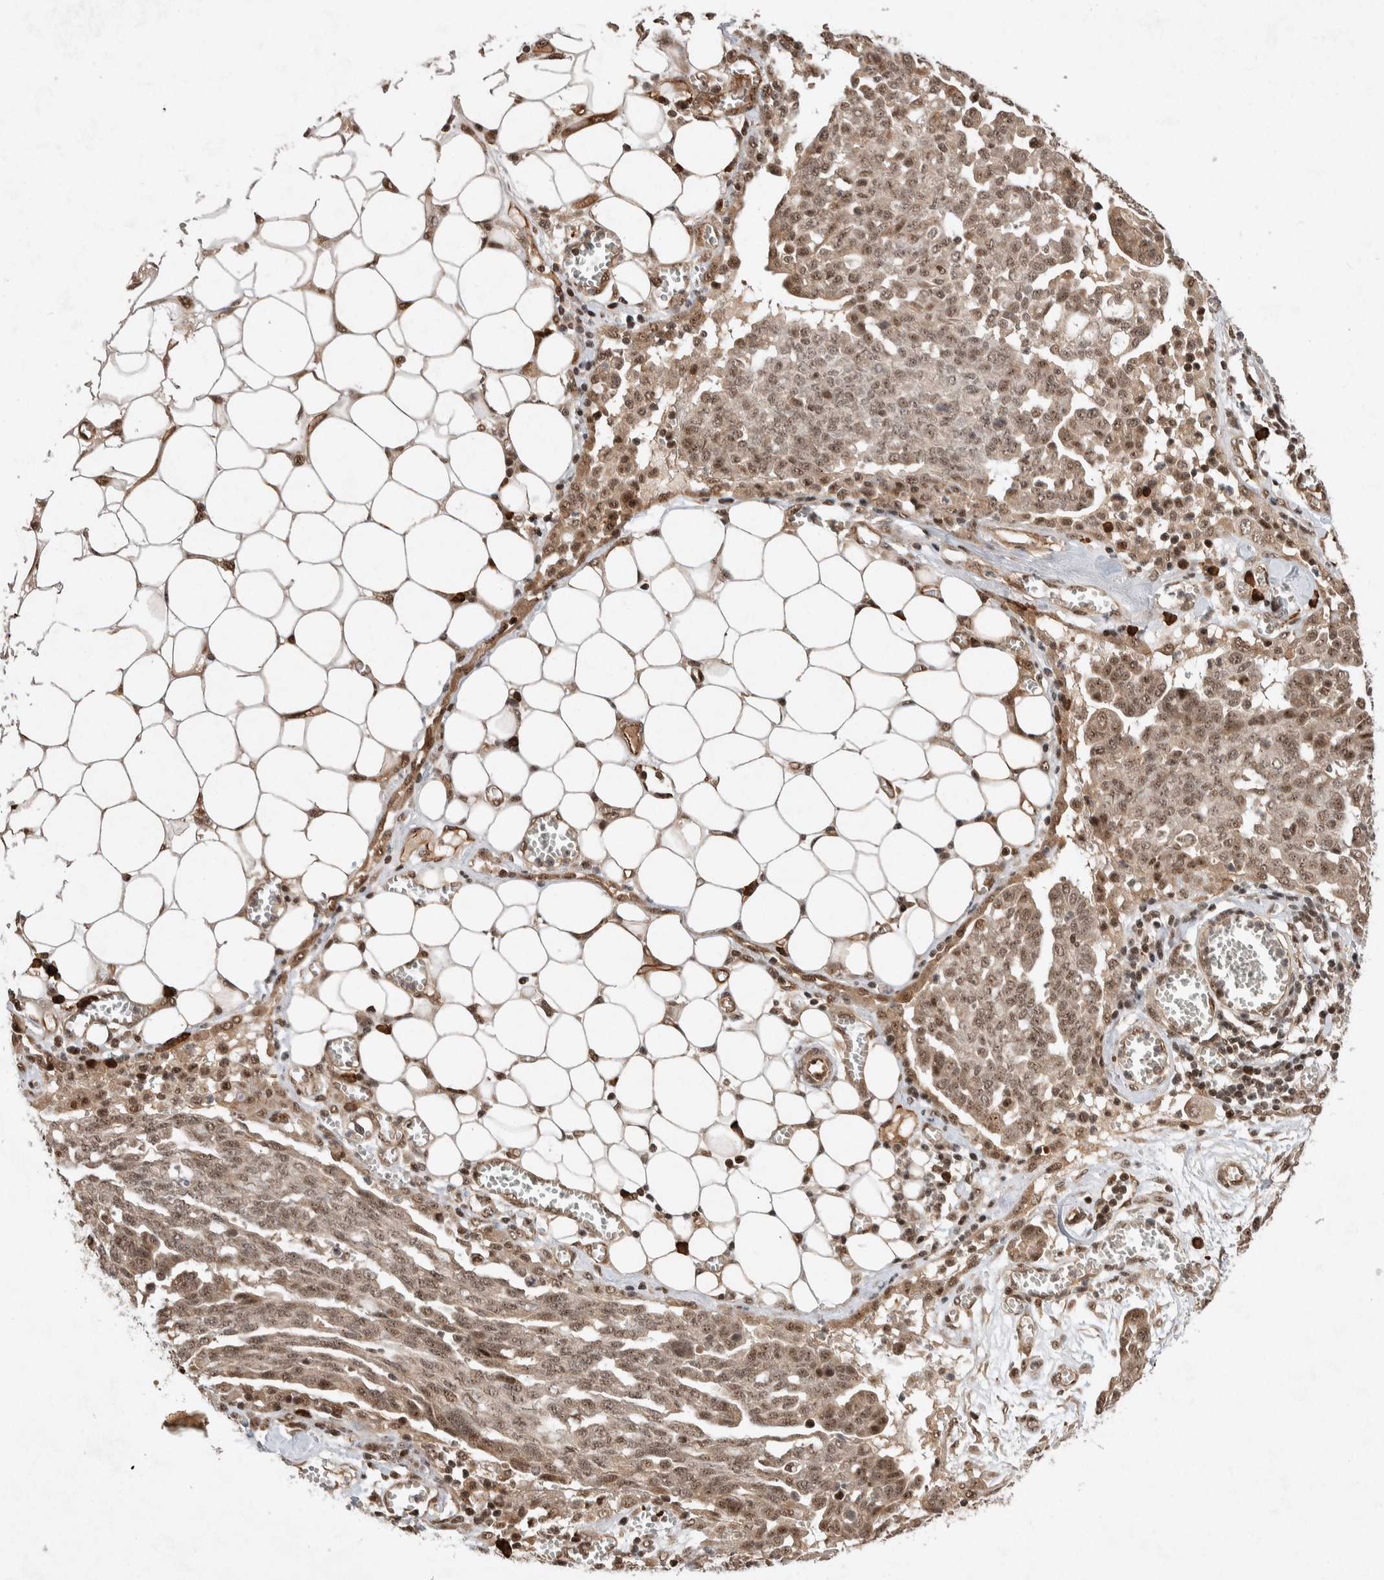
{"staining": {"intensity": "moderate", "quantity": ">75%", "location": "nuclear"}, "tissue": "ovarian cancer", "cell_type": "Tumor cells", "image_type": "cancer", "snomed": [{"axis": "morphology", "description": "Cystadenocarcinoma, serous, NOS"}, {"axis": "topography", "description": "Soft tissue"}, {"axis": "topography", "description": "Ovary"}], "caption": "Moderate nuclear expression is present in approximately >75% of tumor cells in ovarian cancer (serous cystadenocarcinoma).", "gene": "TOR1B", "patient": {"sex": "female", "age": 57}}